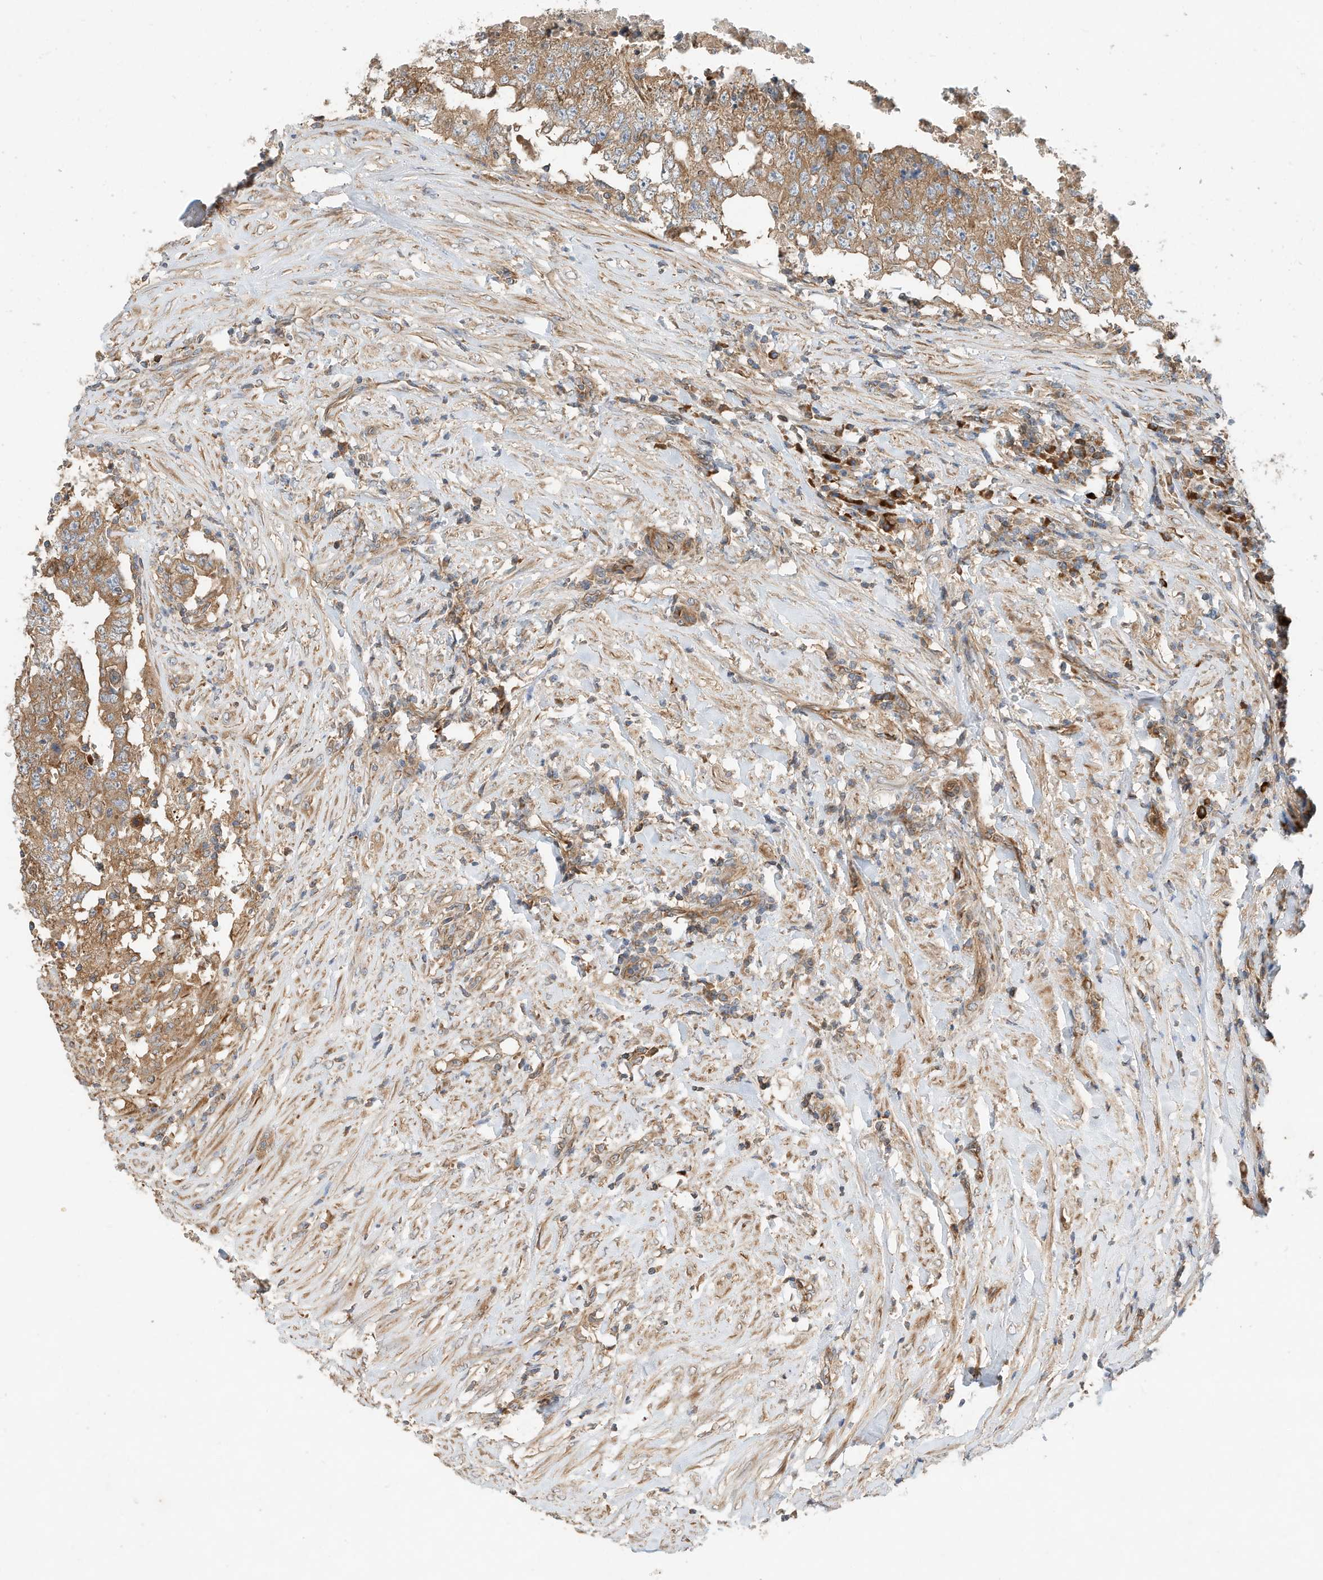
{"staining": {"intensity": "moderate", "quantity": ">75%", "location": "cytoplasmic/membranous"}, "tissue": "testis cancer", "cell_type": "Tumor cells", "image_type": "cancer", "snomed": [{"axis": "morphology", "description": "Carcinoma, Embryonal, NOS"}, {"axis": "topography", "description": "Testis"}], "caption": "An image of testis embryonal carcinoma stained for a protein exhibits moderate cytoplasmic/membranous brown staining in tumor cells.", "gene": "CPAMD8", "patient": {"sex": "male", "age": 26}}